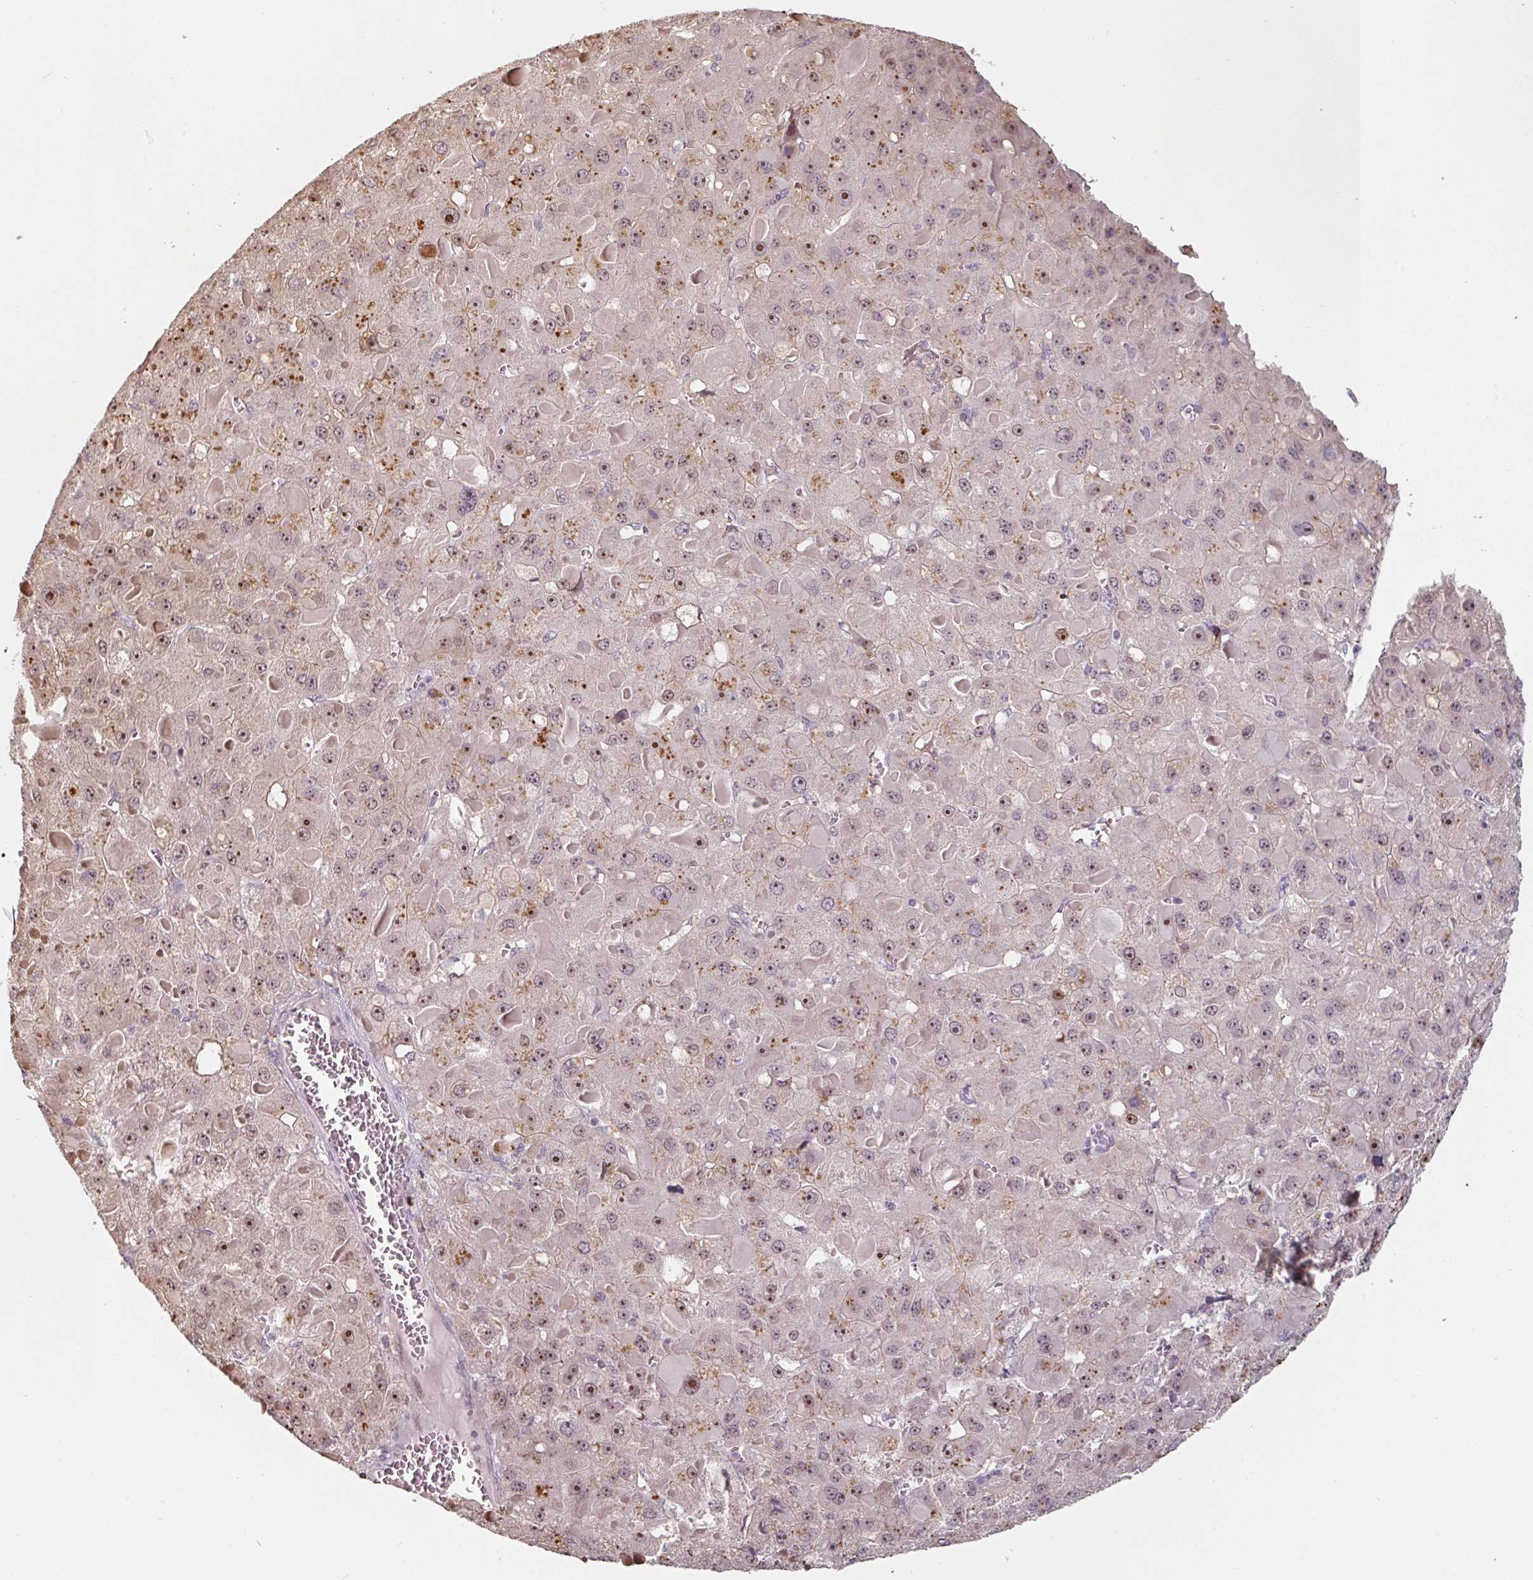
{"staining": {"intensity": "moderate", "quantity": "25%-75%", "location": "cytoplasmic/membranous,nuclear"}, "tissue": "liver cancer", "cell_type": "Tumor cells", "image_type": "cancer", "snomed": [{"axis": "morphology", "description": "Carcinoma, Hepatocellular, NOS"}, {"axis": "topography", "description": "Liver"}], "caption": "Approximately 25%-75% of tumor cells in human liver cancer (hepatocellular carcinoma) show moderate cytoplasmic/membranous and nuclear protein expression as visualized by brown immunohistochemical staining.", "gene": "ZBTB6", "patient": {"sex": "female", "age": 73}}